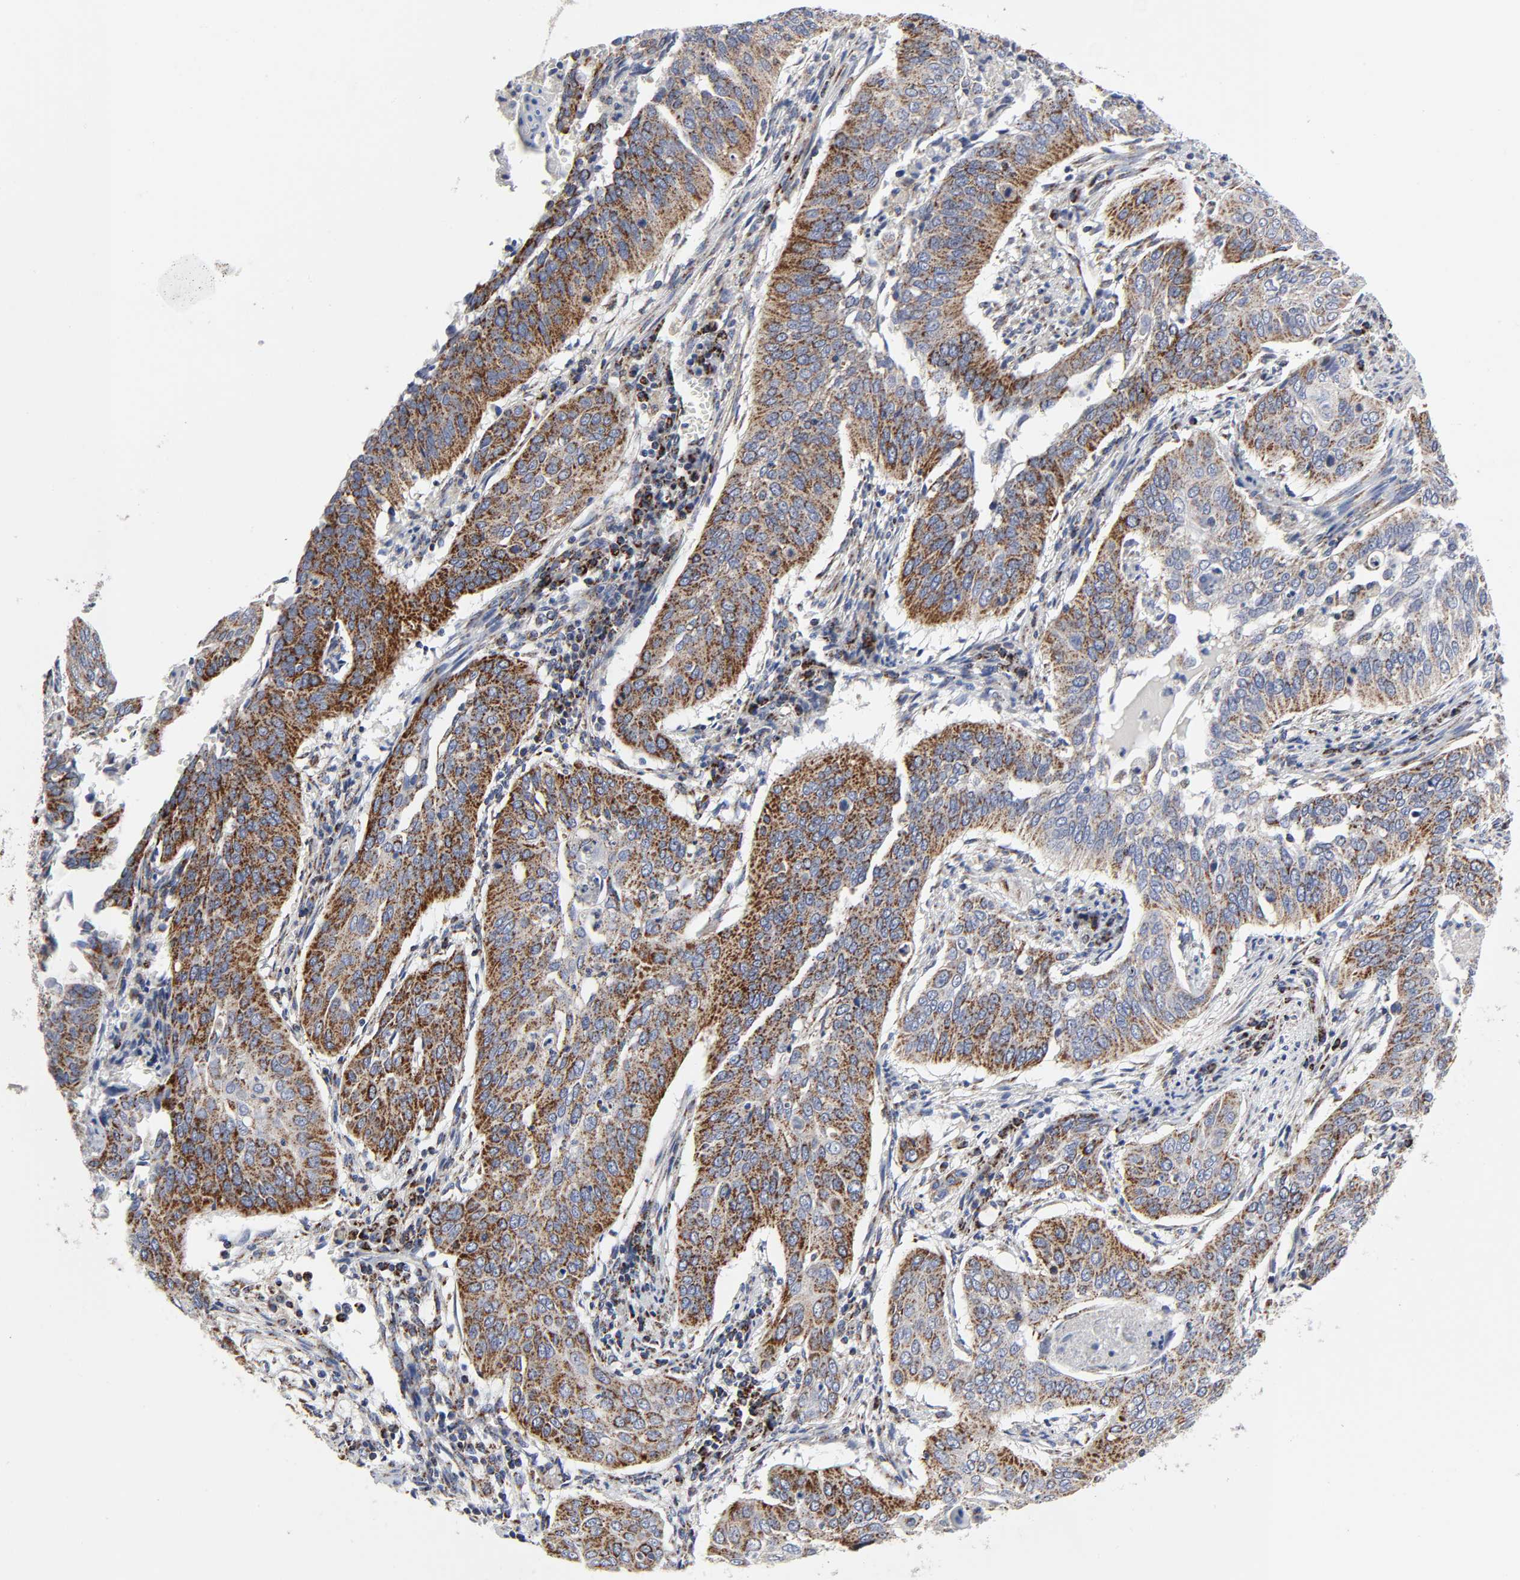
{"staining": {"intensity": "moderate", "quantity": ">75%", "location": "cytoplasmic/membranous"}, "tissue": "cervical cancer", "cell_type": "Tumor cells", "image_type": "cancer", "snomed": [{"axis": "morphology", "description": "Squamous cell carcinoma, NOS"}, {"axis": "topography", "description": "Cervix"}], "caption": "Cervical cancer stained for a protein demonstrates moderate cytoplasmic/membranous positivity in tumor cells.", "gene": "AOPEP", "patient": {"sex": "female", "age": 39}}